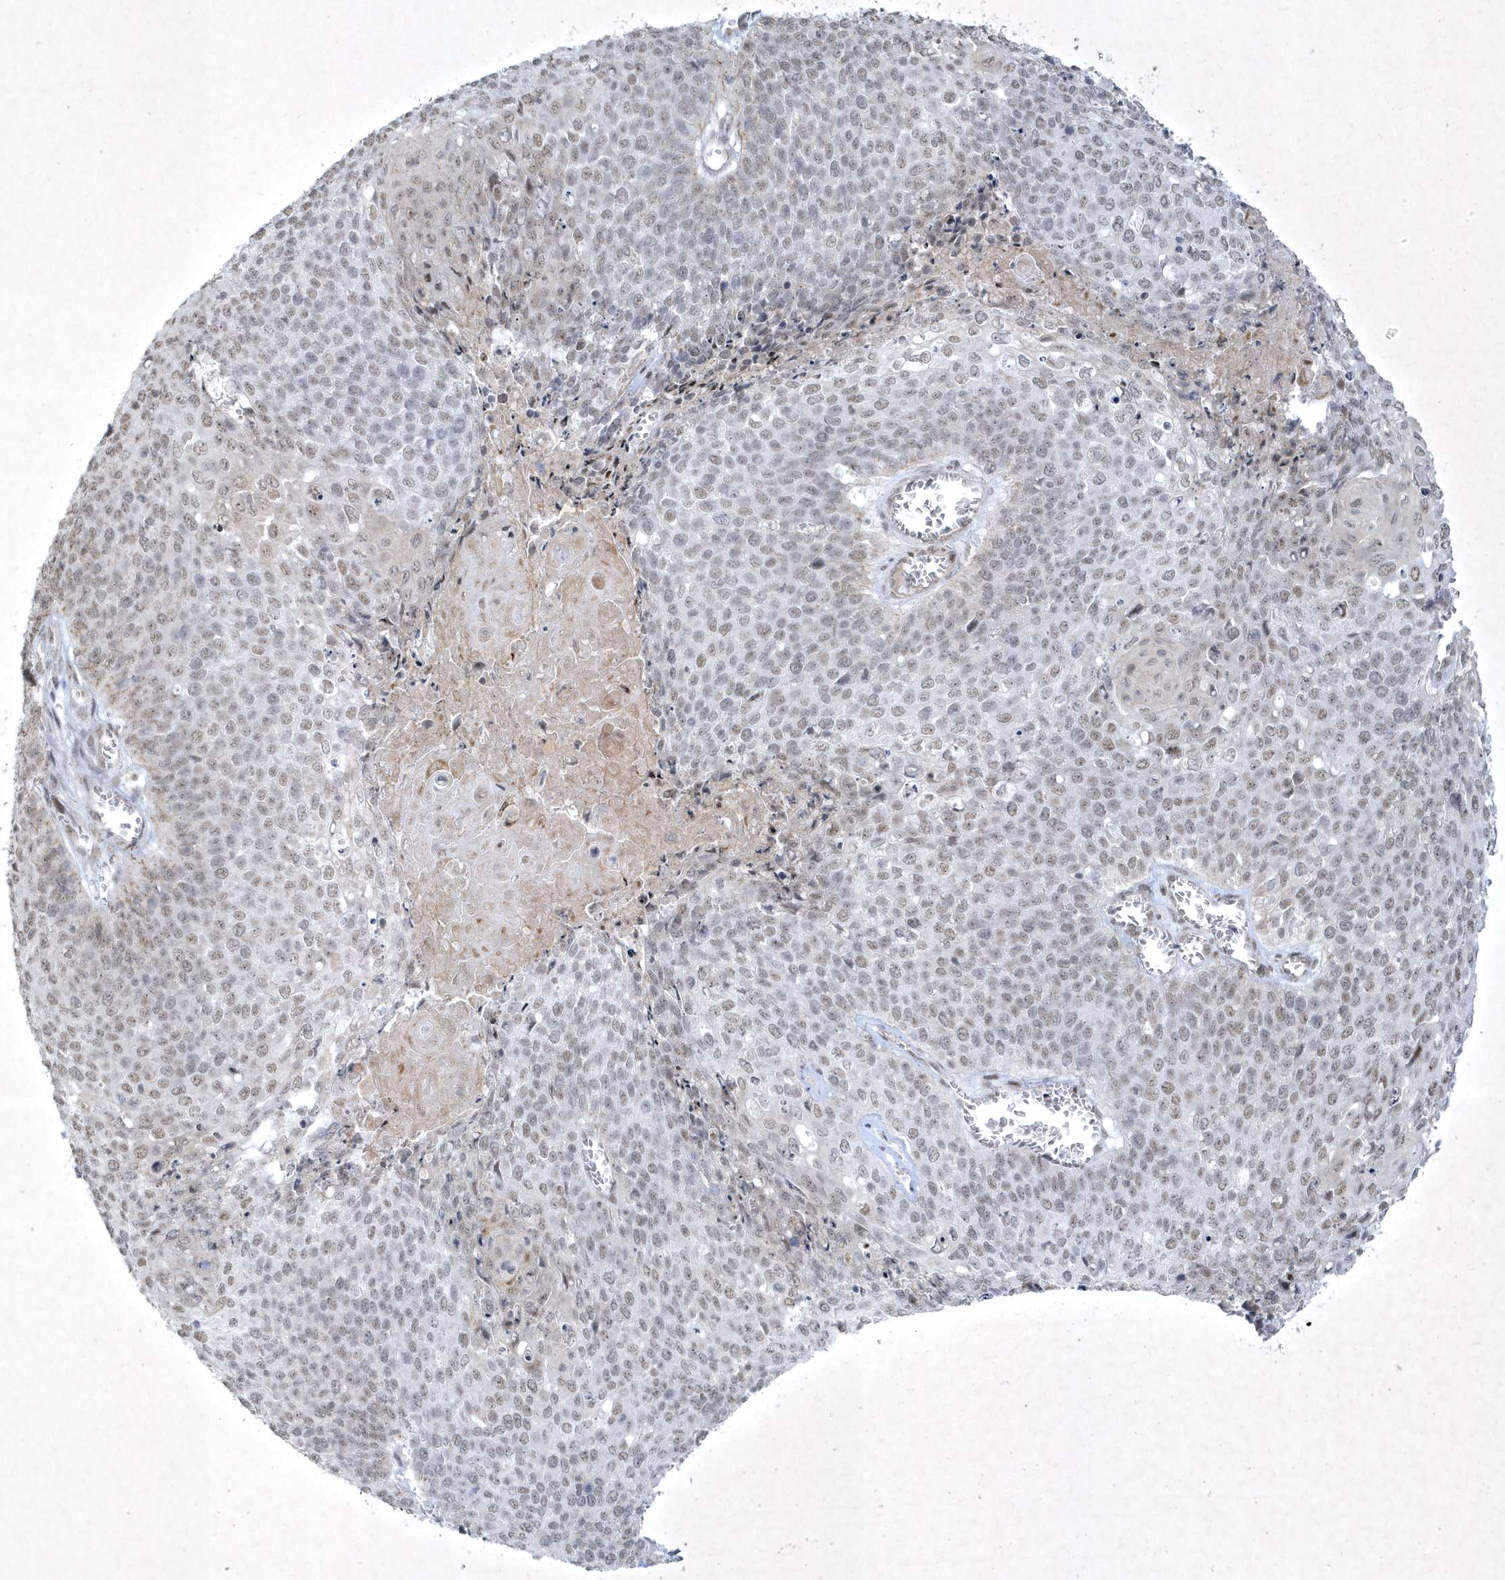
{"staining": {"intensity": "negative", "quantity": "none", "location": "none"}, "tissue": "cervical cancer", "cell_type": "Tumor cells", "image_type": "cancer", "snomed": [{"axis": "morphology", "description": "Squamous cell carcinoma, NOS"}, {"axis": "topography", "description": "Cervix"}], "caption": "Immunohistochemistry (IHC) of human squamous cell carcinoma (cervical) demonstrates no positivity in tumor cells.", "gene": "ZBTB9", "patient": {"sex": "female", "age": 39}}